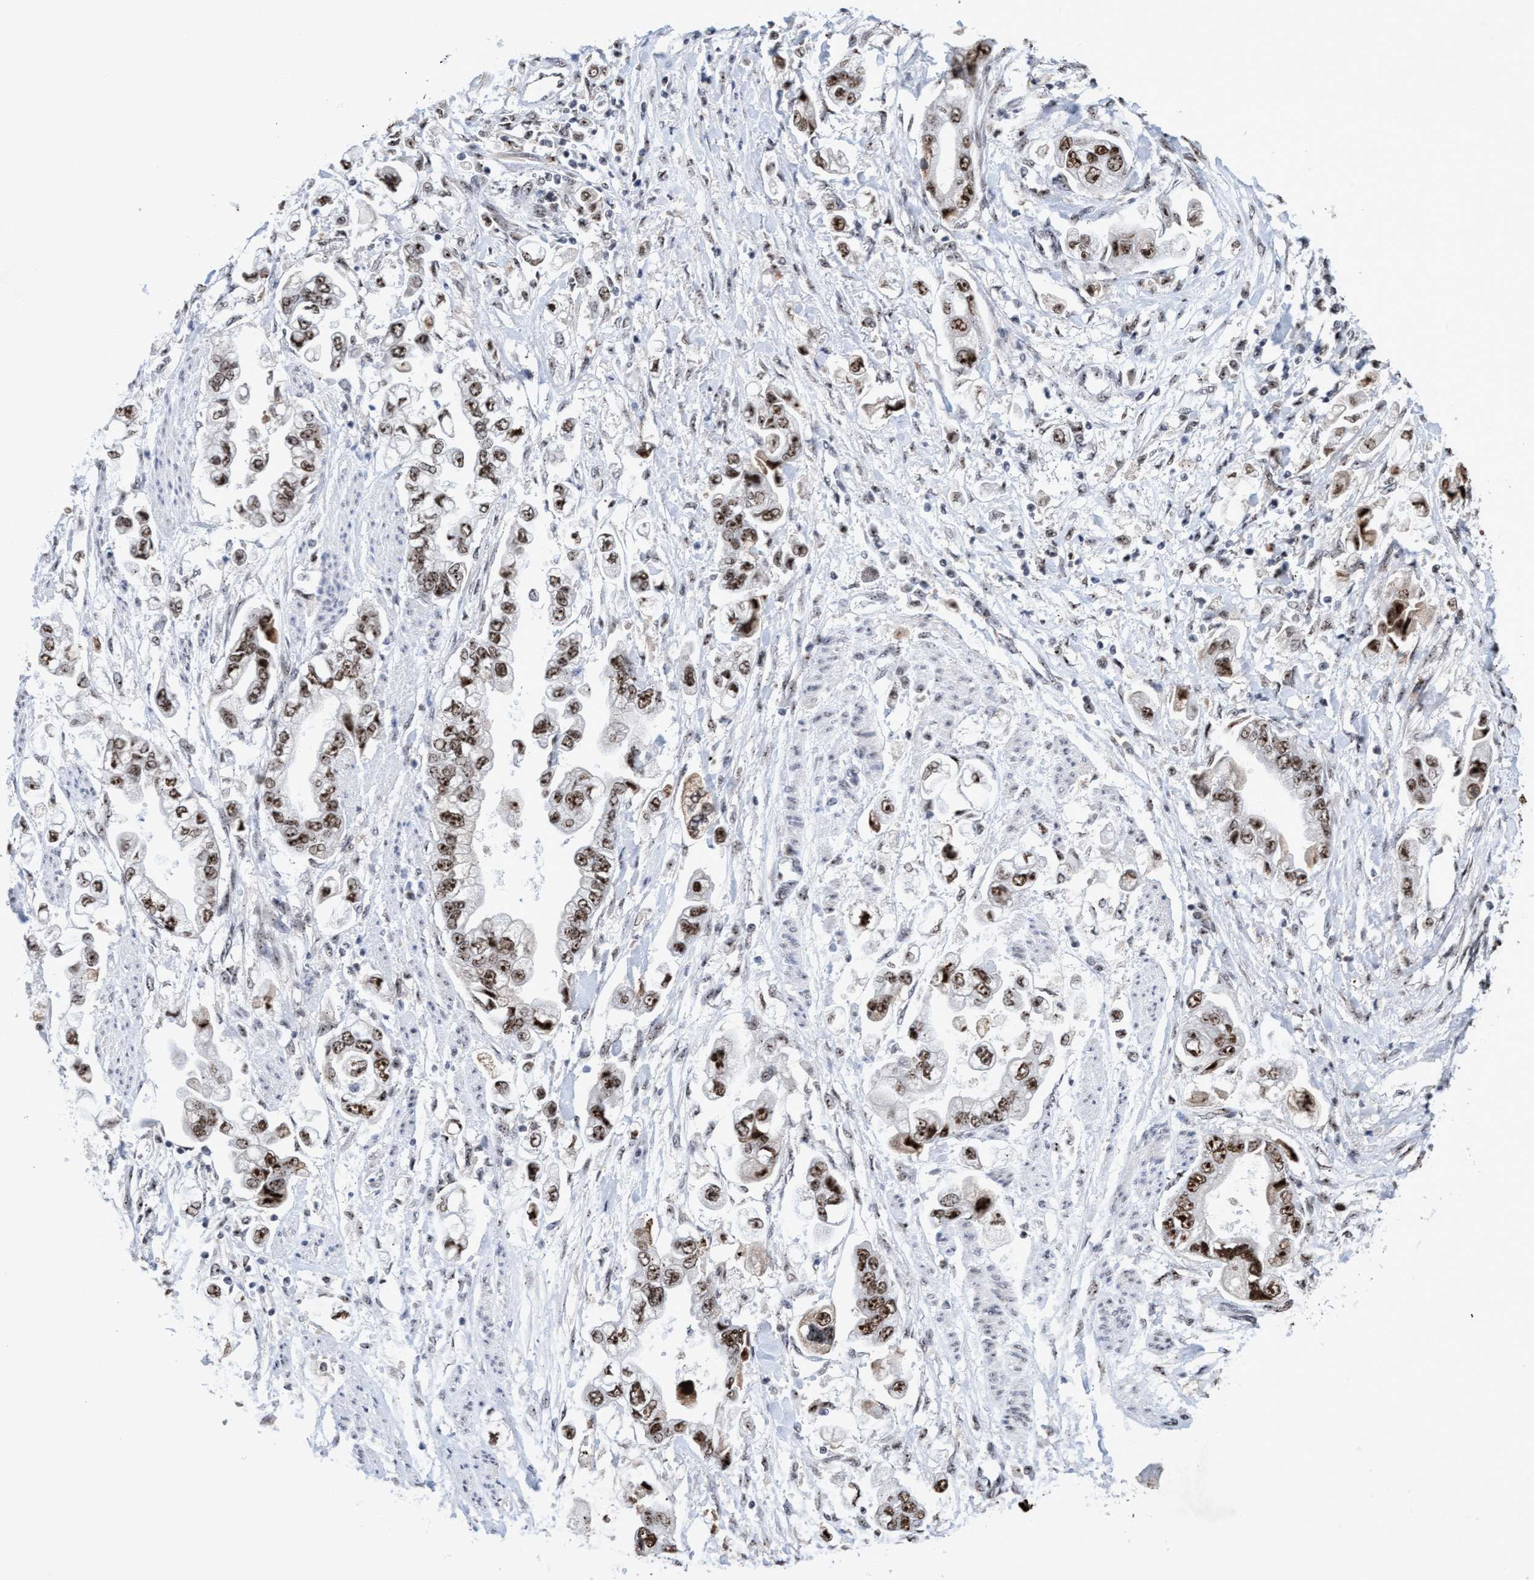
{"staining": {"intensity": "moderate", "quantity": ">75%", "location": "nuclear"}, "tissue": "stomach cancer", "cell_type": "Tumor cells", "image_type": "cancer", "snomed": [{"axis": "morphology", "description": "Normal tissue, NOS"}, {"axis": "morphology", "description": "Adenocarcinoma, NOS"}, {"axis": "topography", "description": "Stomach"}], "caption": "Protein expression analysis of stomach cancer (adenocarcinoma) shows moderate nuclear expression in about >75% of tumor cells.", "gene": "EFCAB10", "patient": {"sex": "male", "age": 62}}